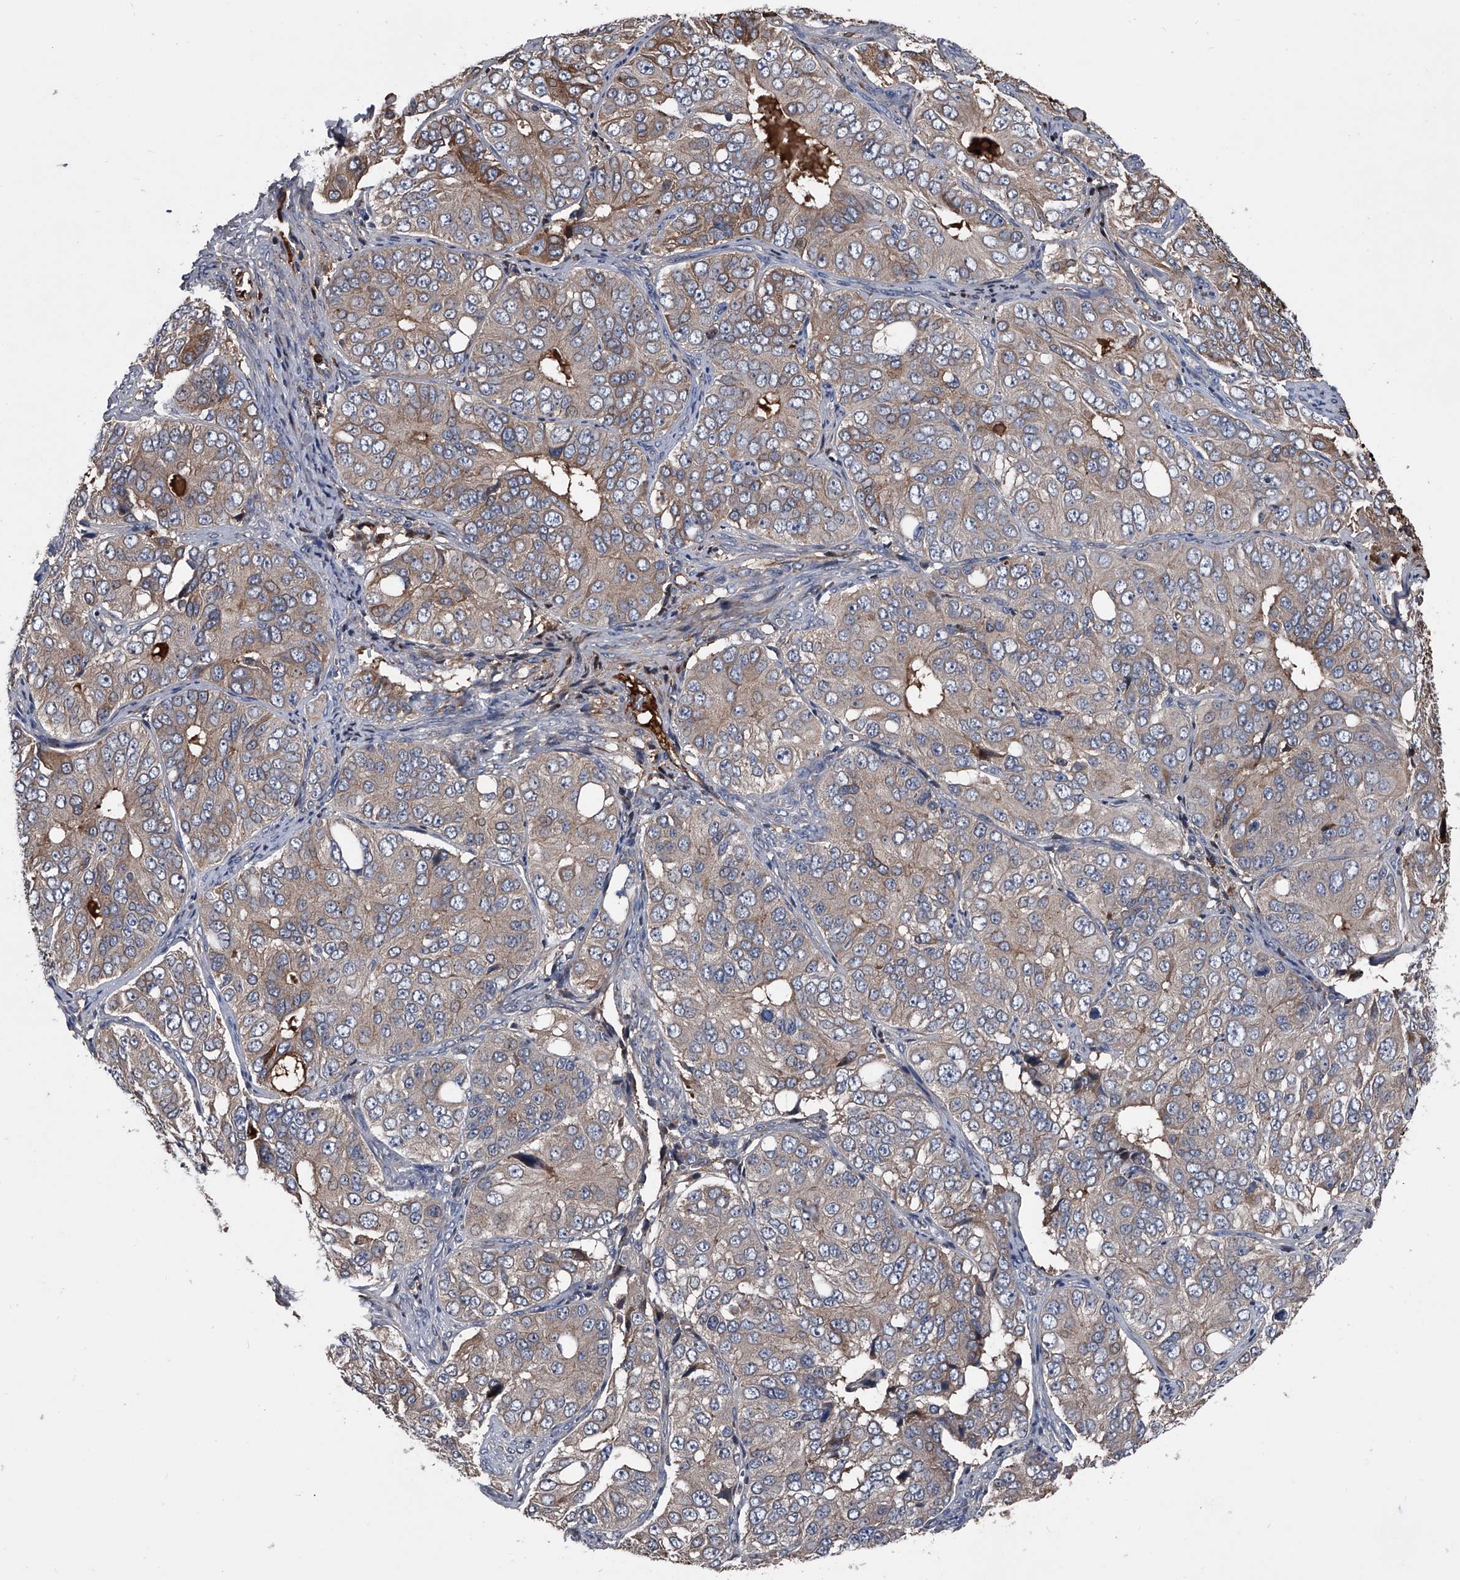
{"staining": {"intensity": "weak", "quantity": "25%-75%", "location": "cytoplasmic/membranous"}, "tissue": "ovarian cancer", "cell_type": "Tumor cells", "image_type": "cancer", "snomed": [{"axis": "morphology", "description": "Carcinoma, endometroid"}, {"axis": "topography", "description": "Ovary"}], "caption": "The histopathology image reveals staining of ovarian cancer (endometroid carcinoma), revealing weak cytoplasmic/membranous protein expression (brown color) within tumor cells. (Stains: DAB in brown, nuclei in blue, Microscopy: brightfield microscopy at high magnification).", "gene": "KIF13A", "patient": {"sex": "female", "age": 51}}